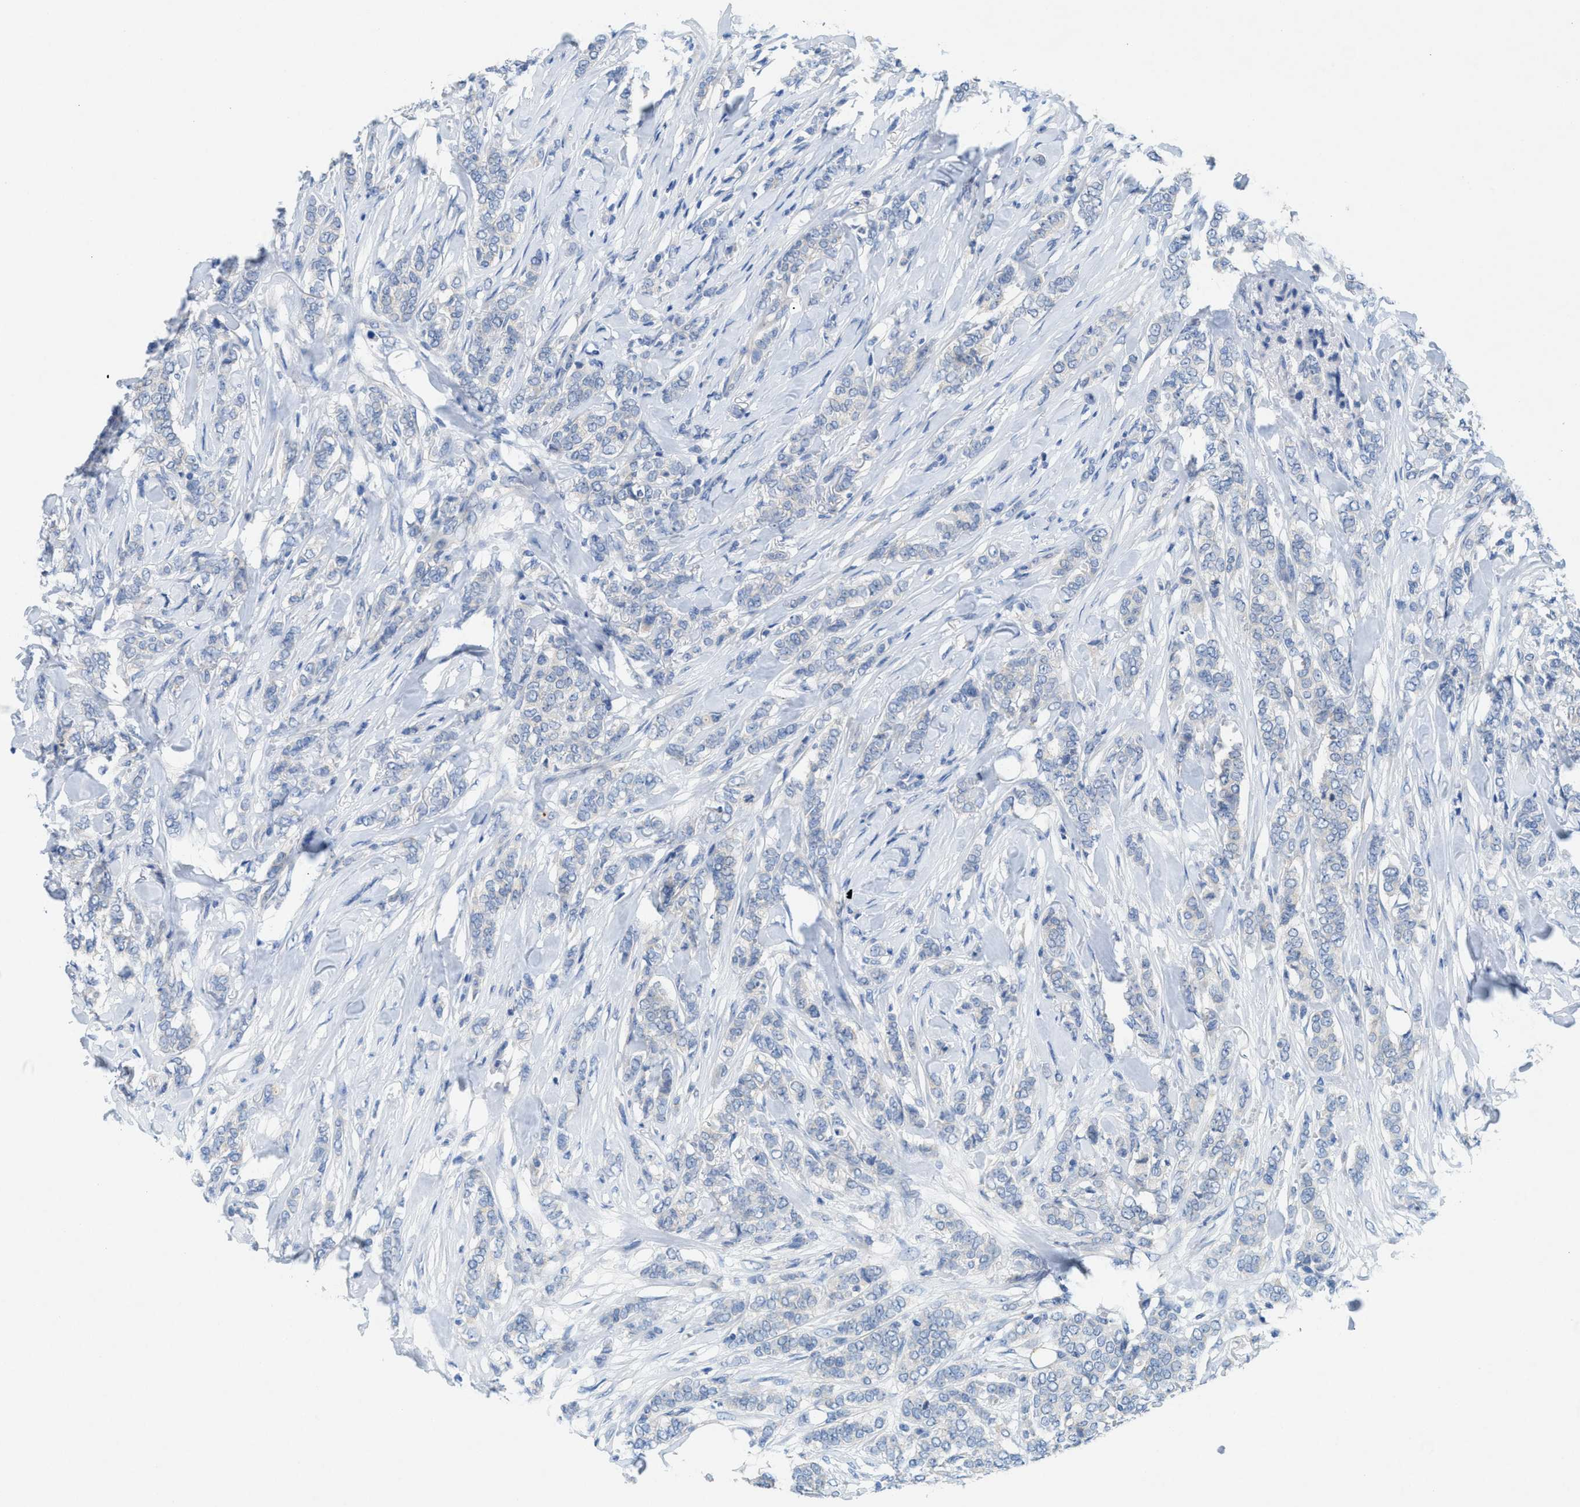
{"staining": {"intensity": "negative", "quantity": "none", "location": "none"}, "tissue": "breast cancer", "cell_type": "Tumor cells", "image_type": "cancer", "snomed": [{"axis": "morphology", "description": "Lobular carcinoma"}, {"axis": "topography", "description": "Skin"}, {"axis": "topography", "description": "Breast"}], "caption": "Breast lobular carcinoma was stained to show a protein in brown. There is no significant expression in tumor cells. Brightfield microscopy of immunohistochemistry stained with DAB (brown) and hematoxylin (blue), captured at high magnification.", "gene": "CMTM1", "patient": {"sex": "female", "age": 46}}